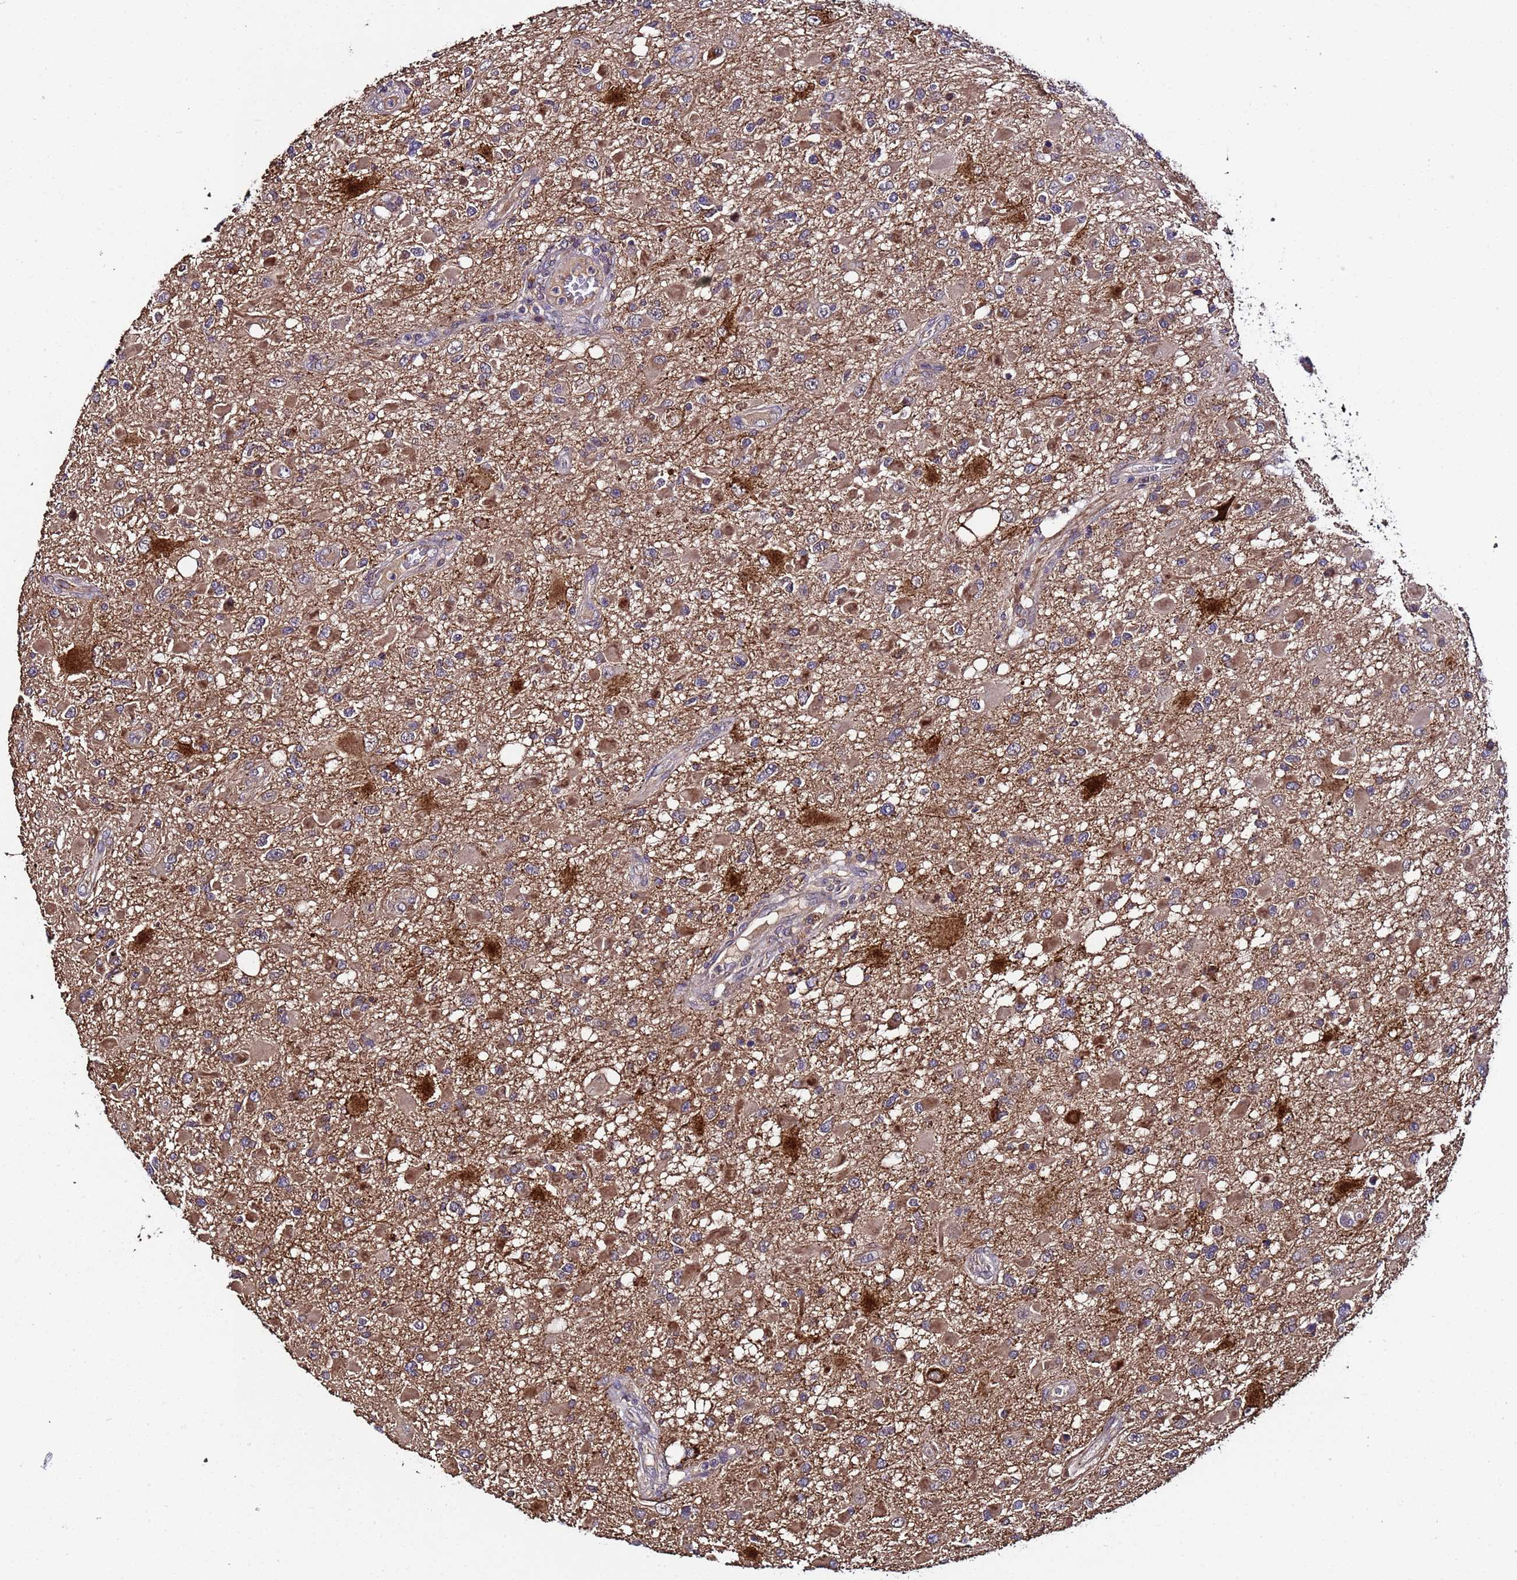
{"staining": {"intensity": "moderate", "quantity": "25%-75%", "location": "cytoplasmic/membranous"}, "tissue": "glioma", "cell_type": "Tumor cells", "image_type": "cancer", "snomed": [{"axis": "morphology", "description": "Glioma, malignant, High grade"}, {"axis": "topography", "description": "Brain"}], "caption": "Immunohistochemistry (IHC) histopathology image of neoplastic tissue: human glioma stained using immunohistochemistry demonstrates medium levels of moderate protein expression localized specifically in the cytoplasmic/membranous of tumor cells, appearing as a cytoplasmic/membranous brown color.", "gene": "PLXDC2", "patient": {"sex": "male", "age": 53}}